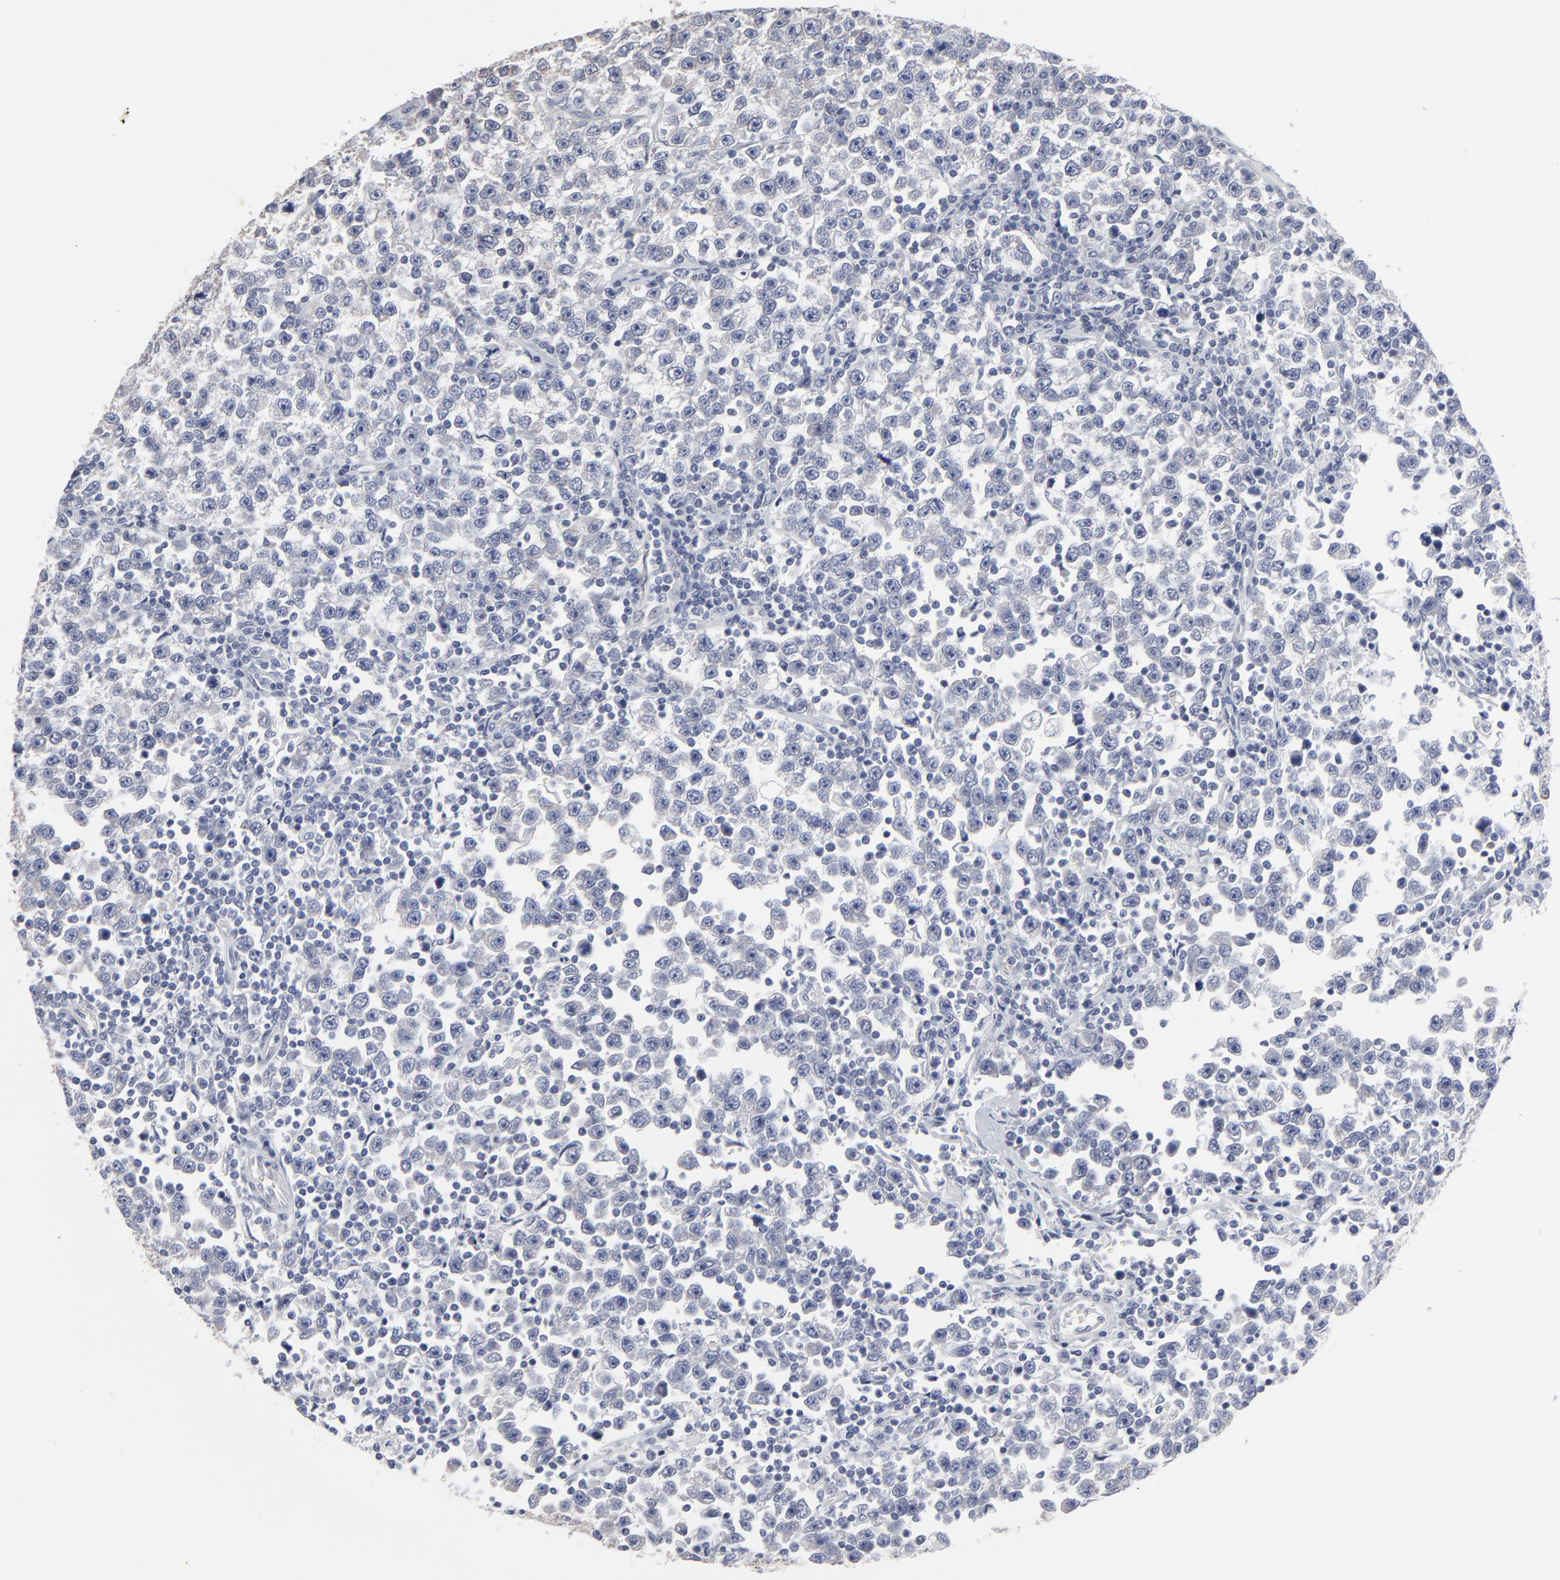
{"staining": {"intensity": "negative", "quantity": "none", "location": "none"}, "tissue": "testis cancer", "cell_type": "Tumor cells", "image_type": "cancer", "snomed": [{"axis": "morphology", "description": "Seminoma, NOS"}, {"axis": "topography", "description": "Testis"}], "caption": "The immunohistochemistry (IHC) photomicrograph has no significant staining in tumor cells of testis seminoma tissue.", "gene": "SYNE2", "patient": {"sex": "male", "age": 43}}